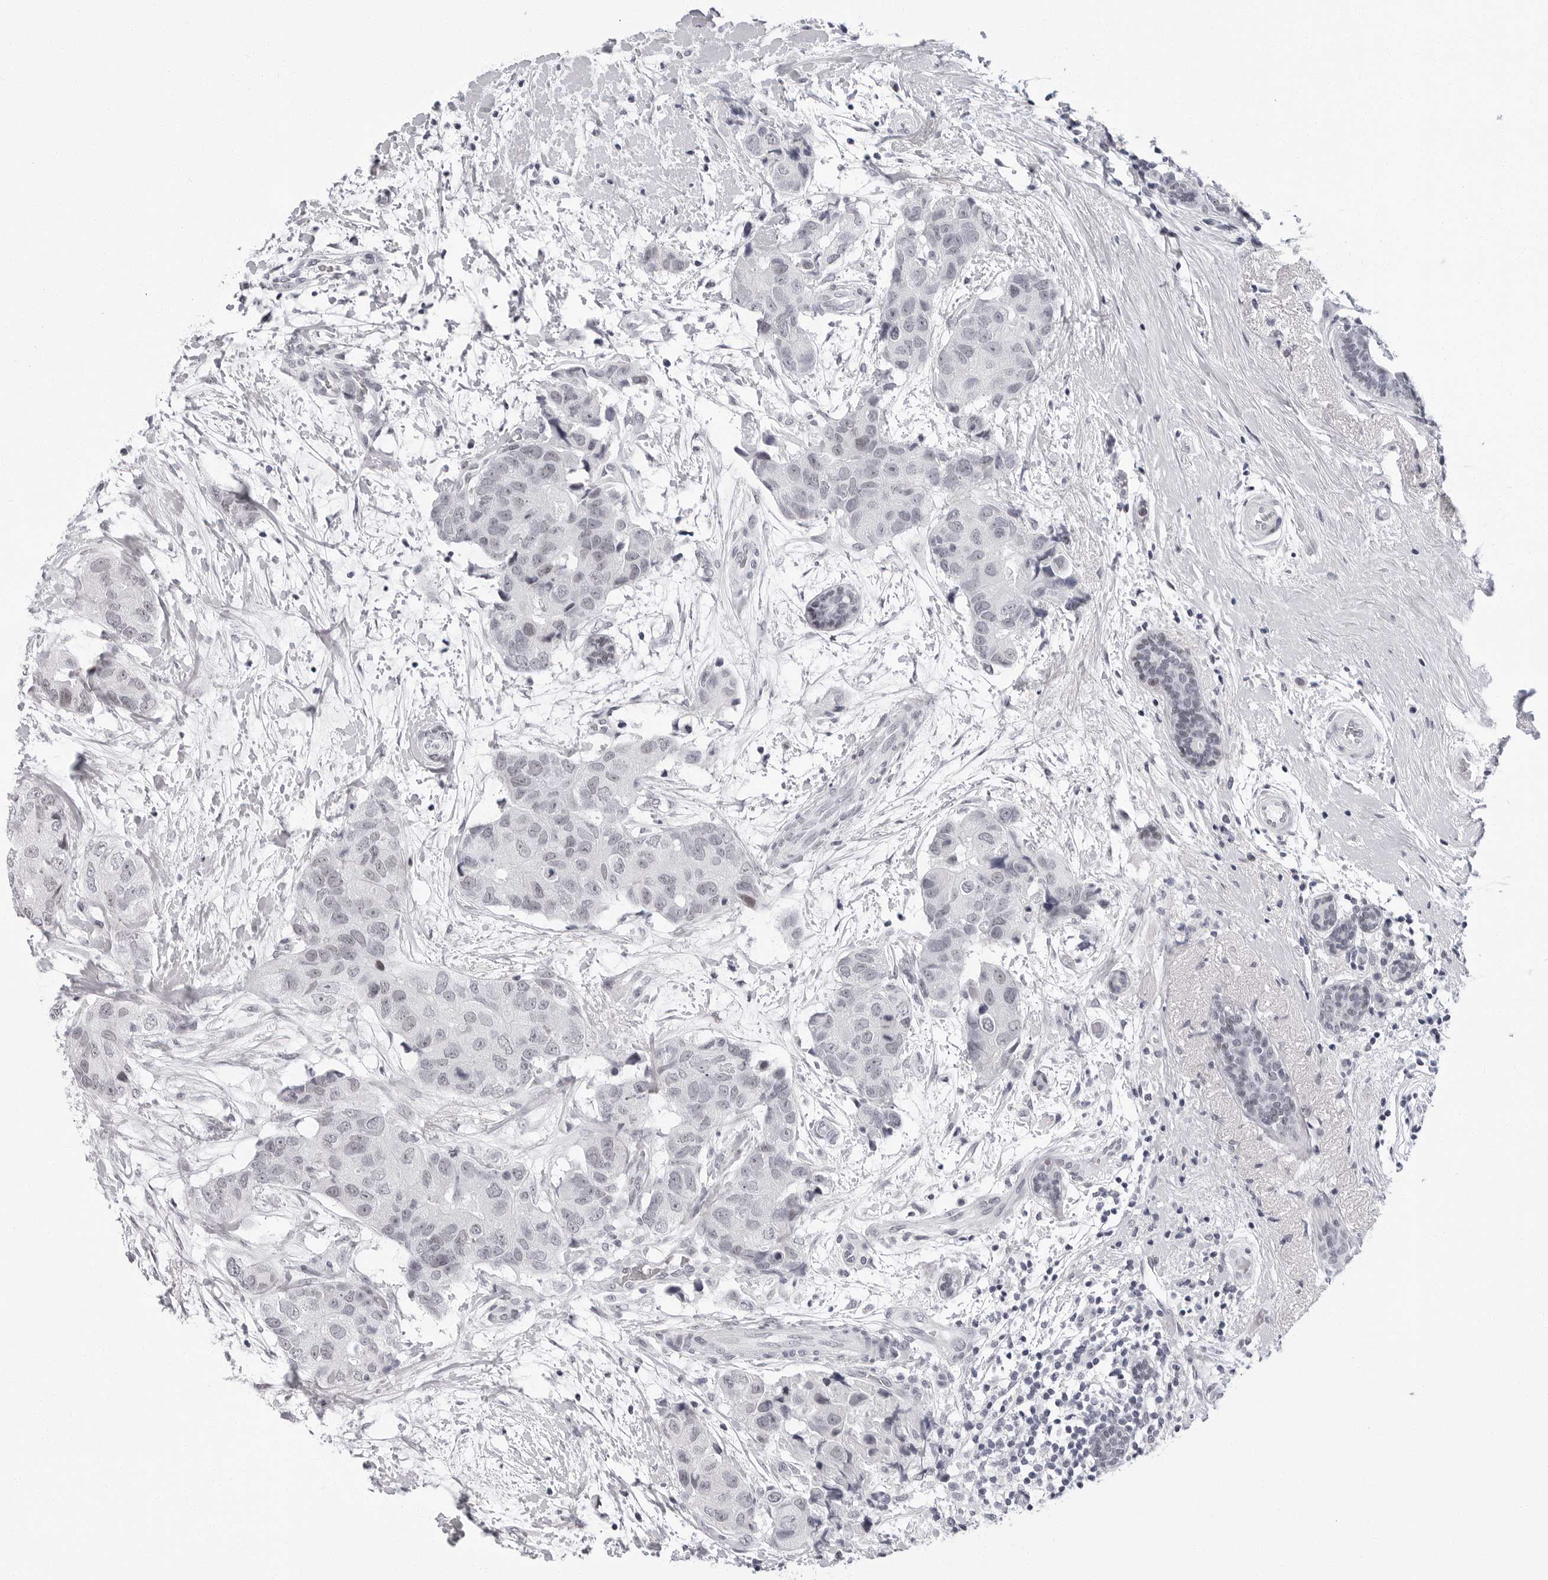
{"staining": {"intensity": "negative", "quantity": "none", "location": "none"}, "tissue": "breast cancer", "cell_type": "Tumor cells", "image_type": "cancer", "snomed": [{"axis": "morphology", "description": "Duct carcinoma"}, {"axis": "topography", "description": "Breast"}], "caption": "Breast cancer stained for a protein using IHC displays no expression tumor cells.", "gene": "VEZF1", "patient": {"sex": "female", "age": 62}}